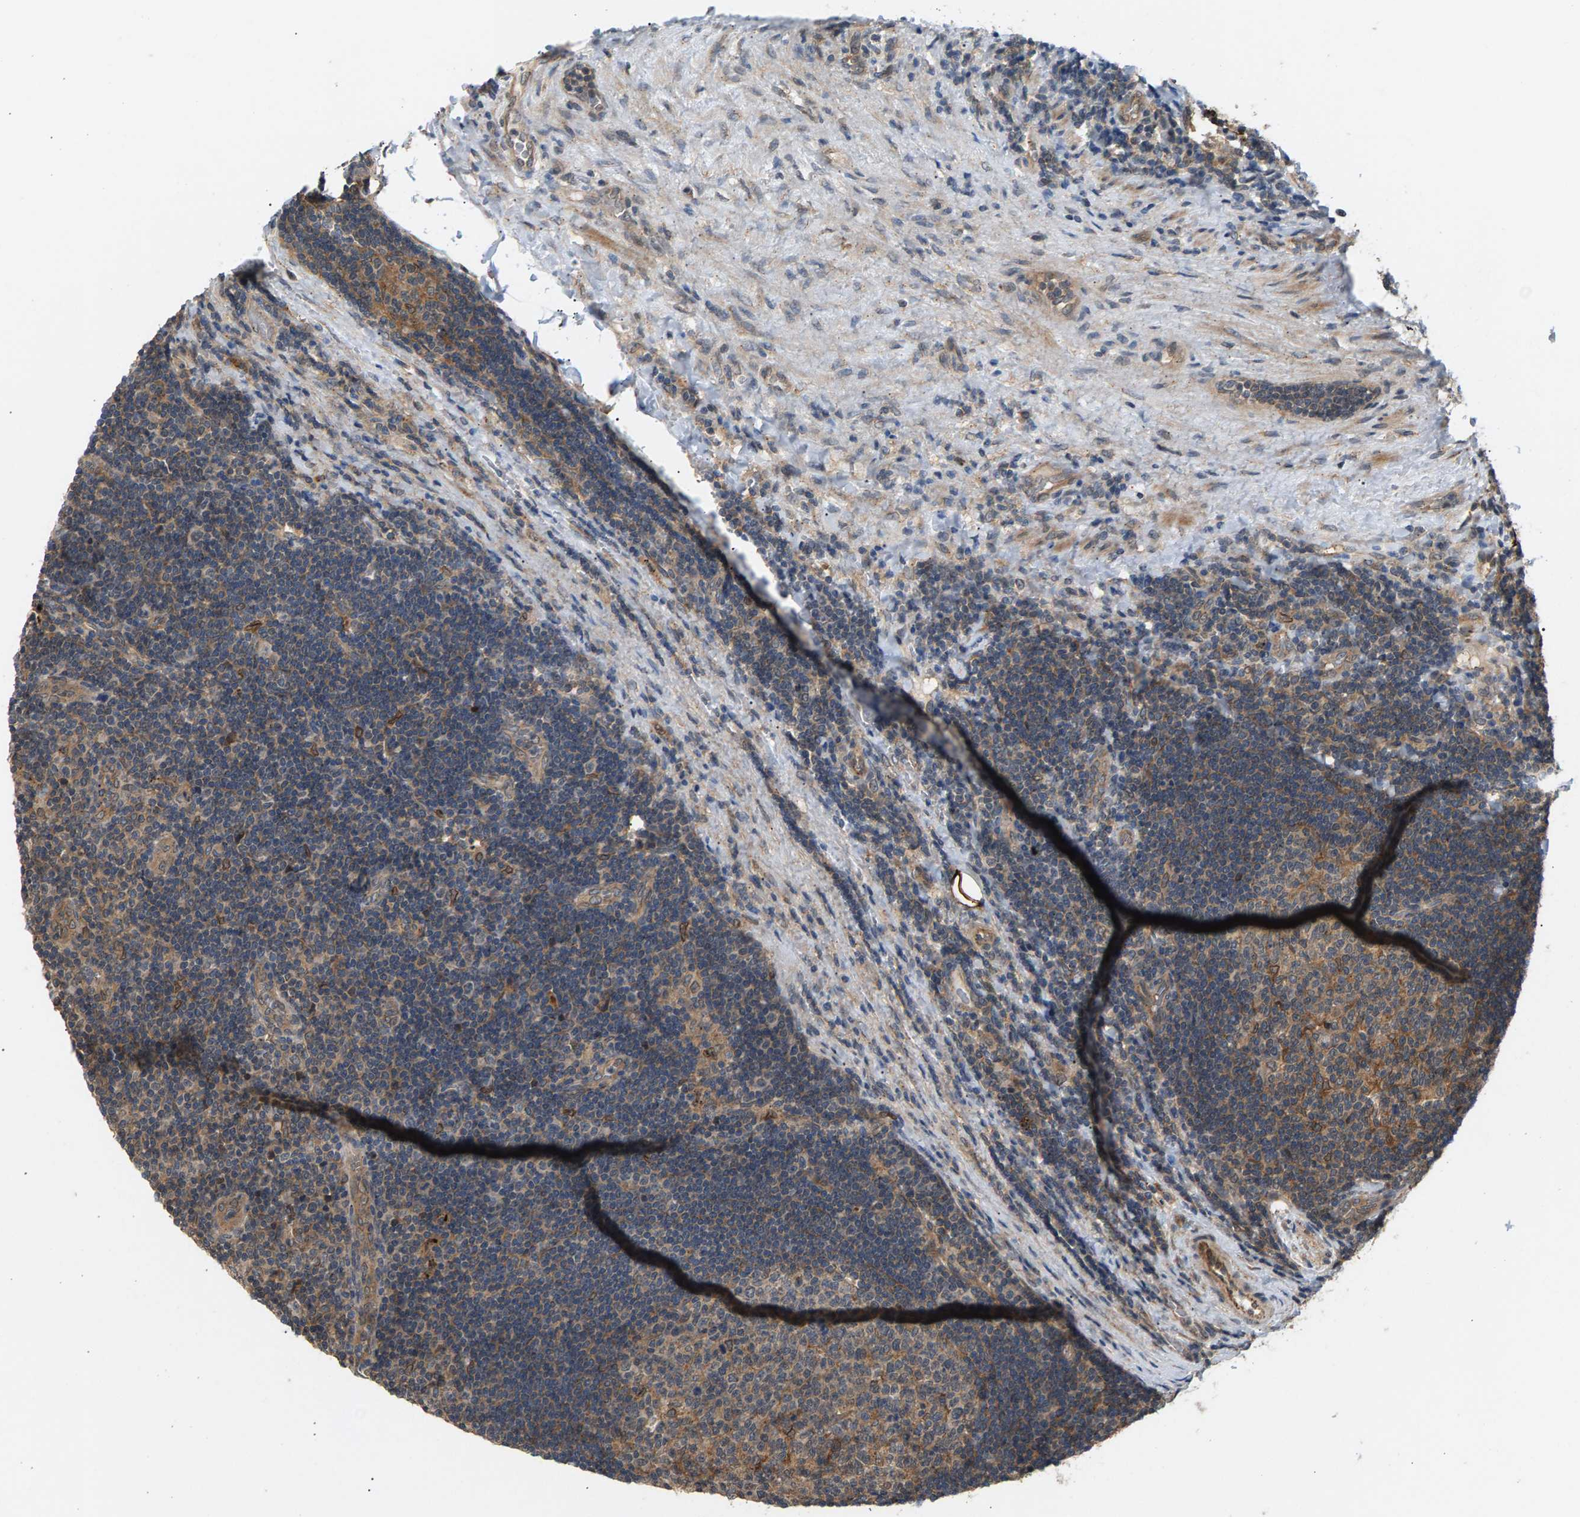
{"staining": {"intensity": "moderate", "quantity": ">75%", "location": "cytoplasmic/membranous"}, "tissue": "lymph node", "cell_type": "Germinal center cells", "image_type": "normal", "snomed": [{"axis": "morphology", "description": "Normal tissue, NOS"}, {"axis": "topography", "description": "Lymph node"}, {"axis": "topography", "description": "Salivary gland"}], "caption": "Immunohistochemistry of unremarkable human lymph node demonstrates medium levels of moderate cytoplasmic/membranous staining in approximately >75% of germinal center cells.", "gene": "MAP2K5", "patient": {"sex": "male", "age": 8}}